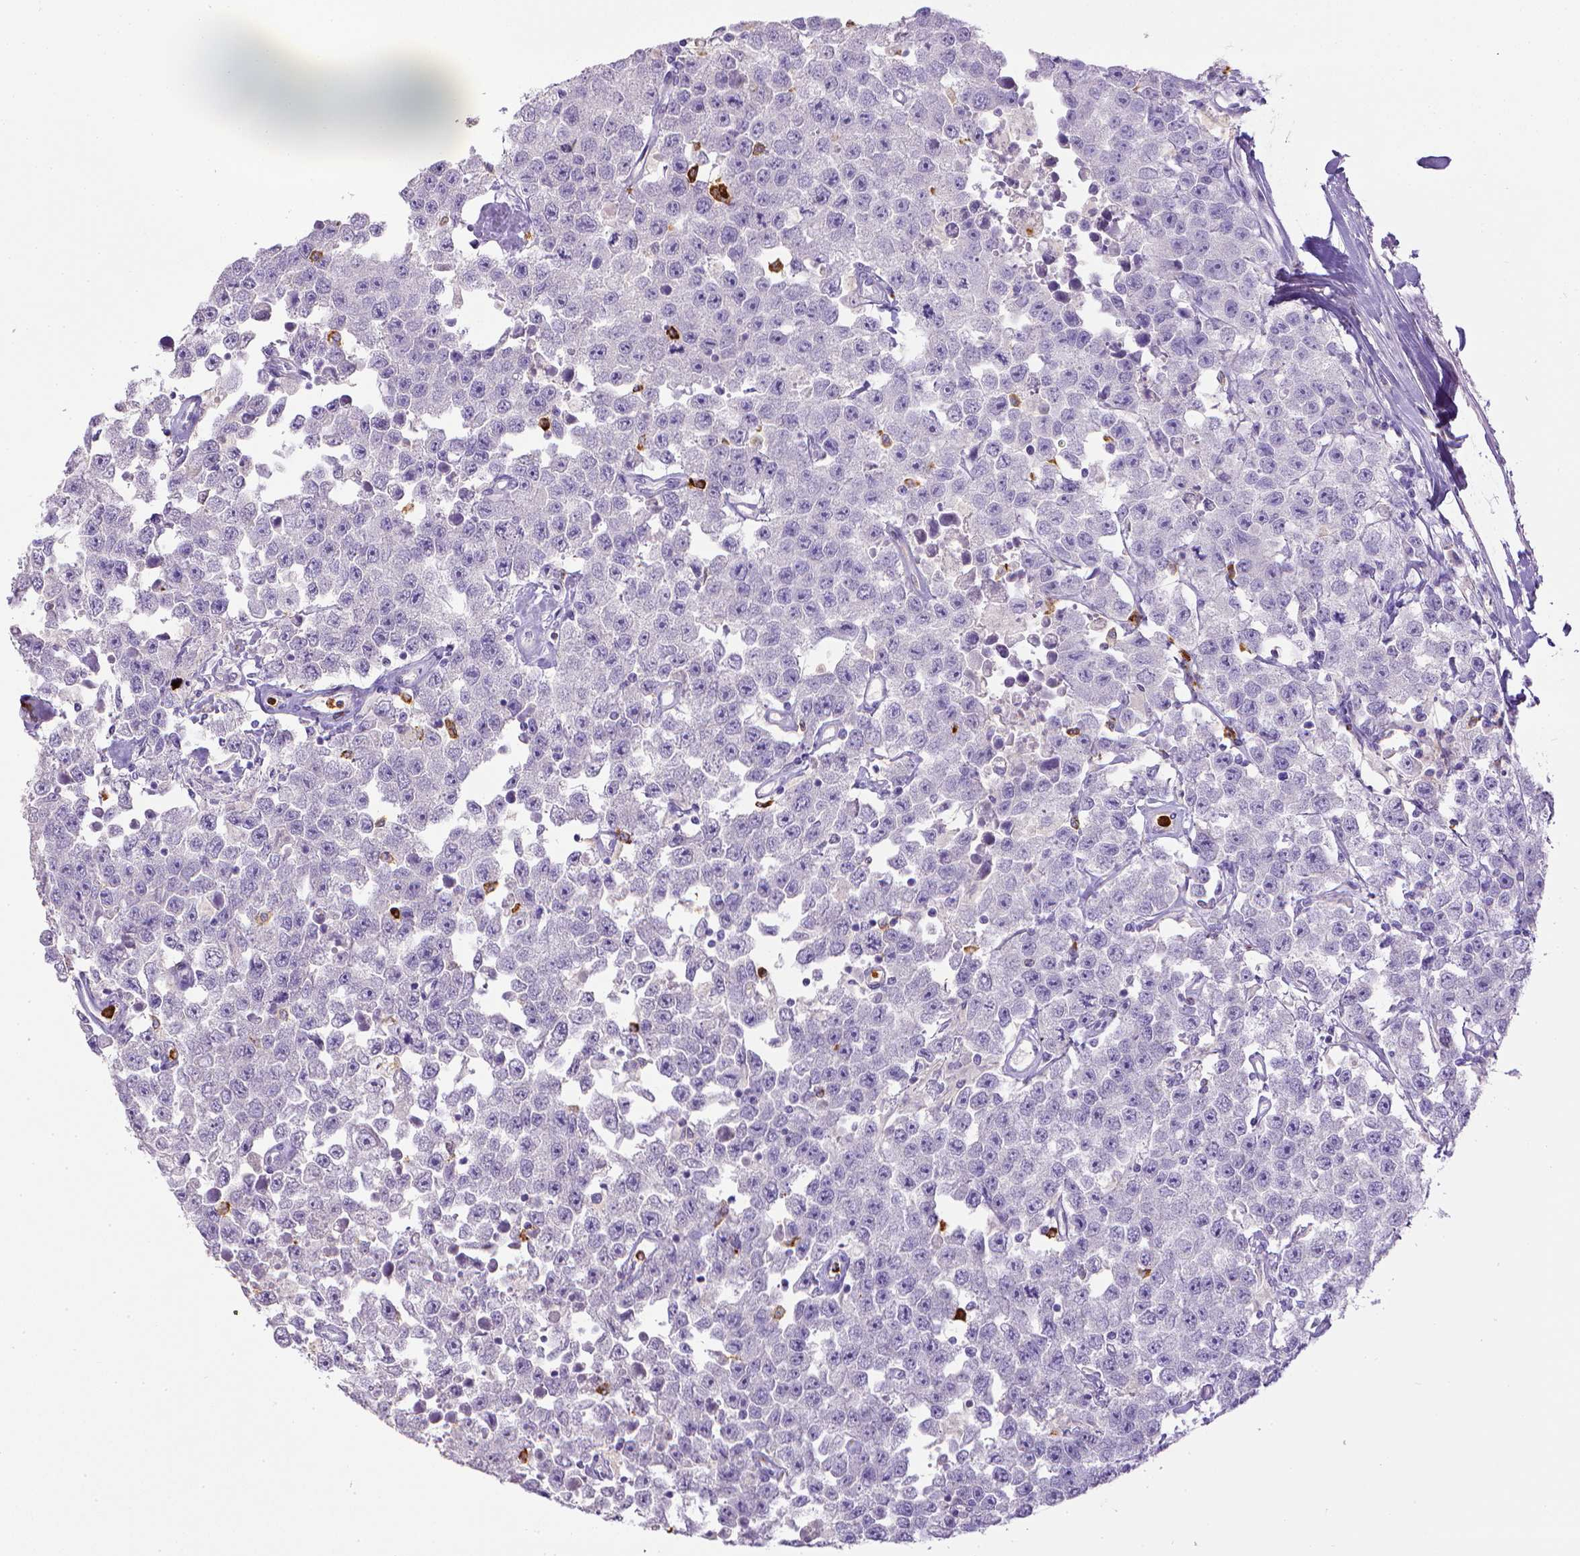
{"staining": {"intensity": "negative", "quantity": "none", "location": "none"}, "tissue": "testis cancer", "cell_type": "Tumor cells", "image_type": "cancer", "snomed": [{"axis": "morphology", "description": "Seminoma, NOS"}, {"axis": "topography", "description": "Testis"}], "caption": "This is a image of immunohistochemistry (IHC) staining of seminoma (testis), which shows no positivity in tumor cells.", "gene": "ITGAM", "patient": {"sex": "male", "age": 52}}